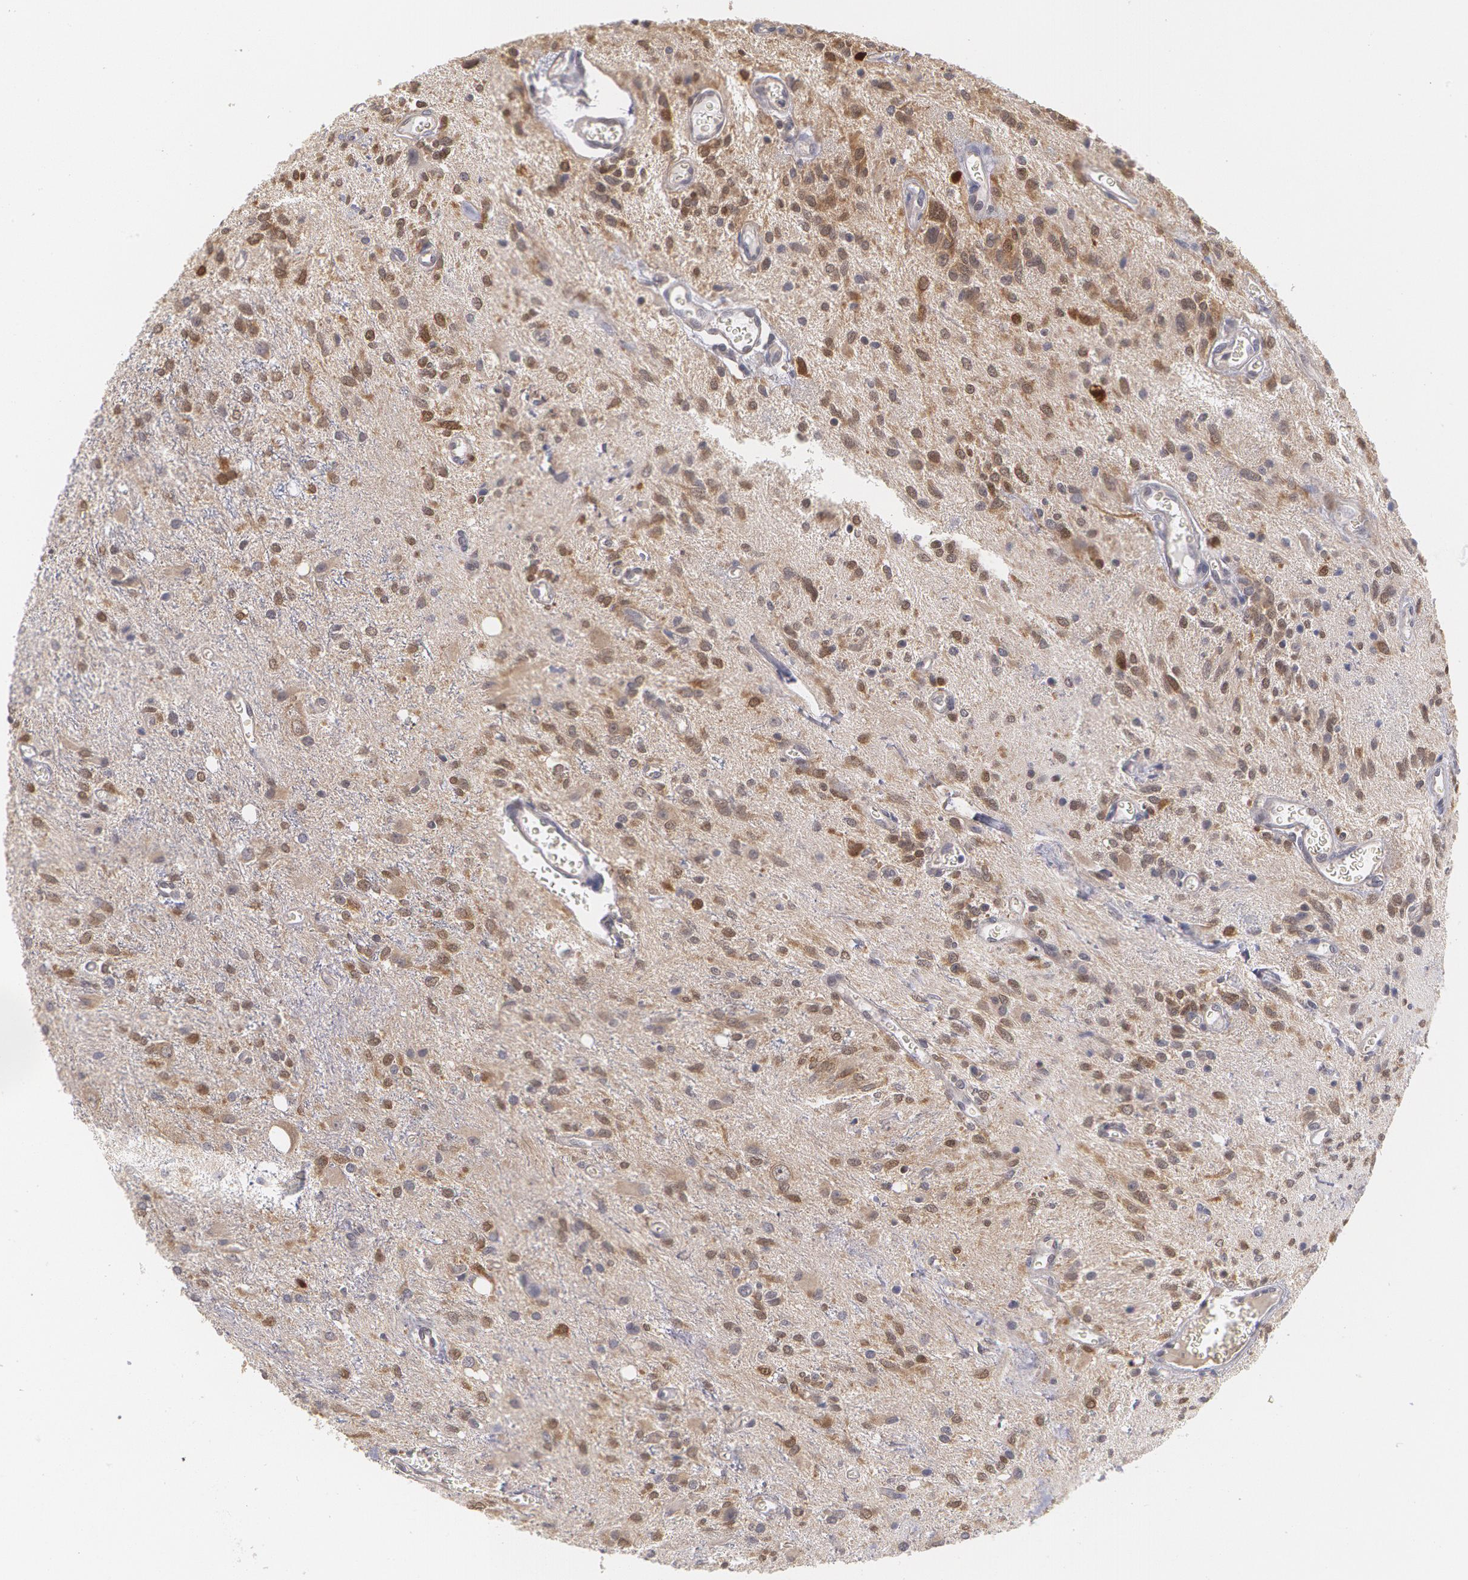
{"staining": {"intensity": "moderate", "quantity": "<25%", "location": "cytoplasmic/membranous"}, "tissue": "glioma", "cell_type": "Tumor cells", "image_type": "cancer", "snomed": [{"axis": "morphology", "description": "Glioma, malignant, Low grade"}, {"axis": "topography", "description": "Brain"}], "caption": "Protein staining of low-grade glioma (malignant) tissue reveals moderate cytoplasmic/membranous expression in about <25% of tumor cells. The staining was performed using DAB to visualize the protein expression in brown, while the nuclei were stained in blue with hematoxylin (Magnification: 20x).", "gene": "TXNRD1", "patient": {"sex": "female", "age": 15}}